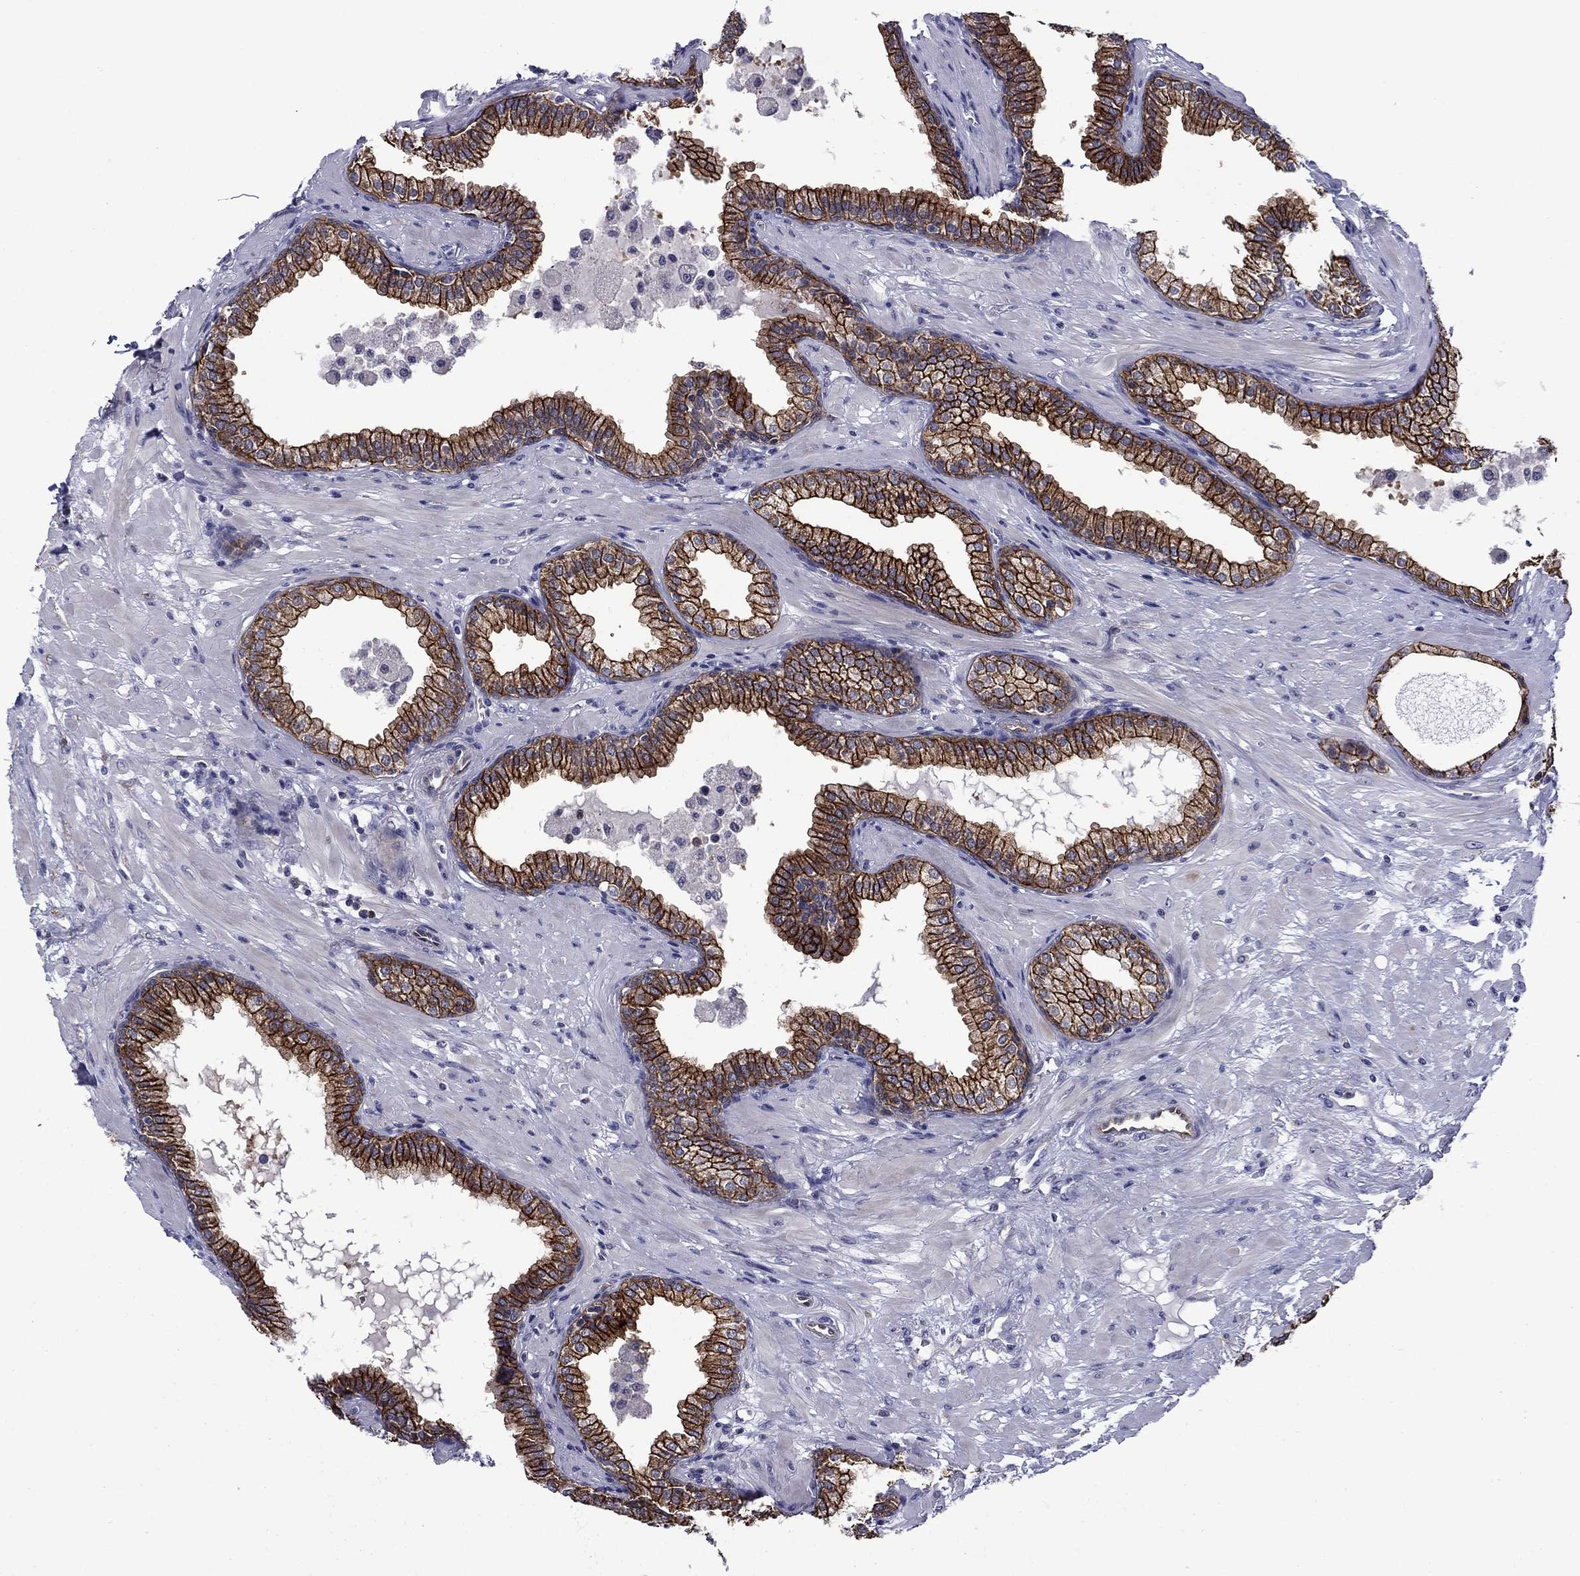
{"staining": {"intensity": "strong", "quantity": "25%-75%", "location": "cytoplasmic/membranous"}, "tissue": "prostate", "cell_type": "Glandular cells", "image_type": "normal", "snomed": [{"axis": "morphology", "description": "Normal tissue, NOS"}, {"axis": "topography", "description": "Prostate"}], "caption": "The photomicrograph demonstrates immunohistochemical staining of unremarkable prostate. There is strong cytoplasmic/membranous expression is seen in about 25%-75% of glandular cells.", "gene": "LMO7", "patient": {"sex": "male", "age": 64}}